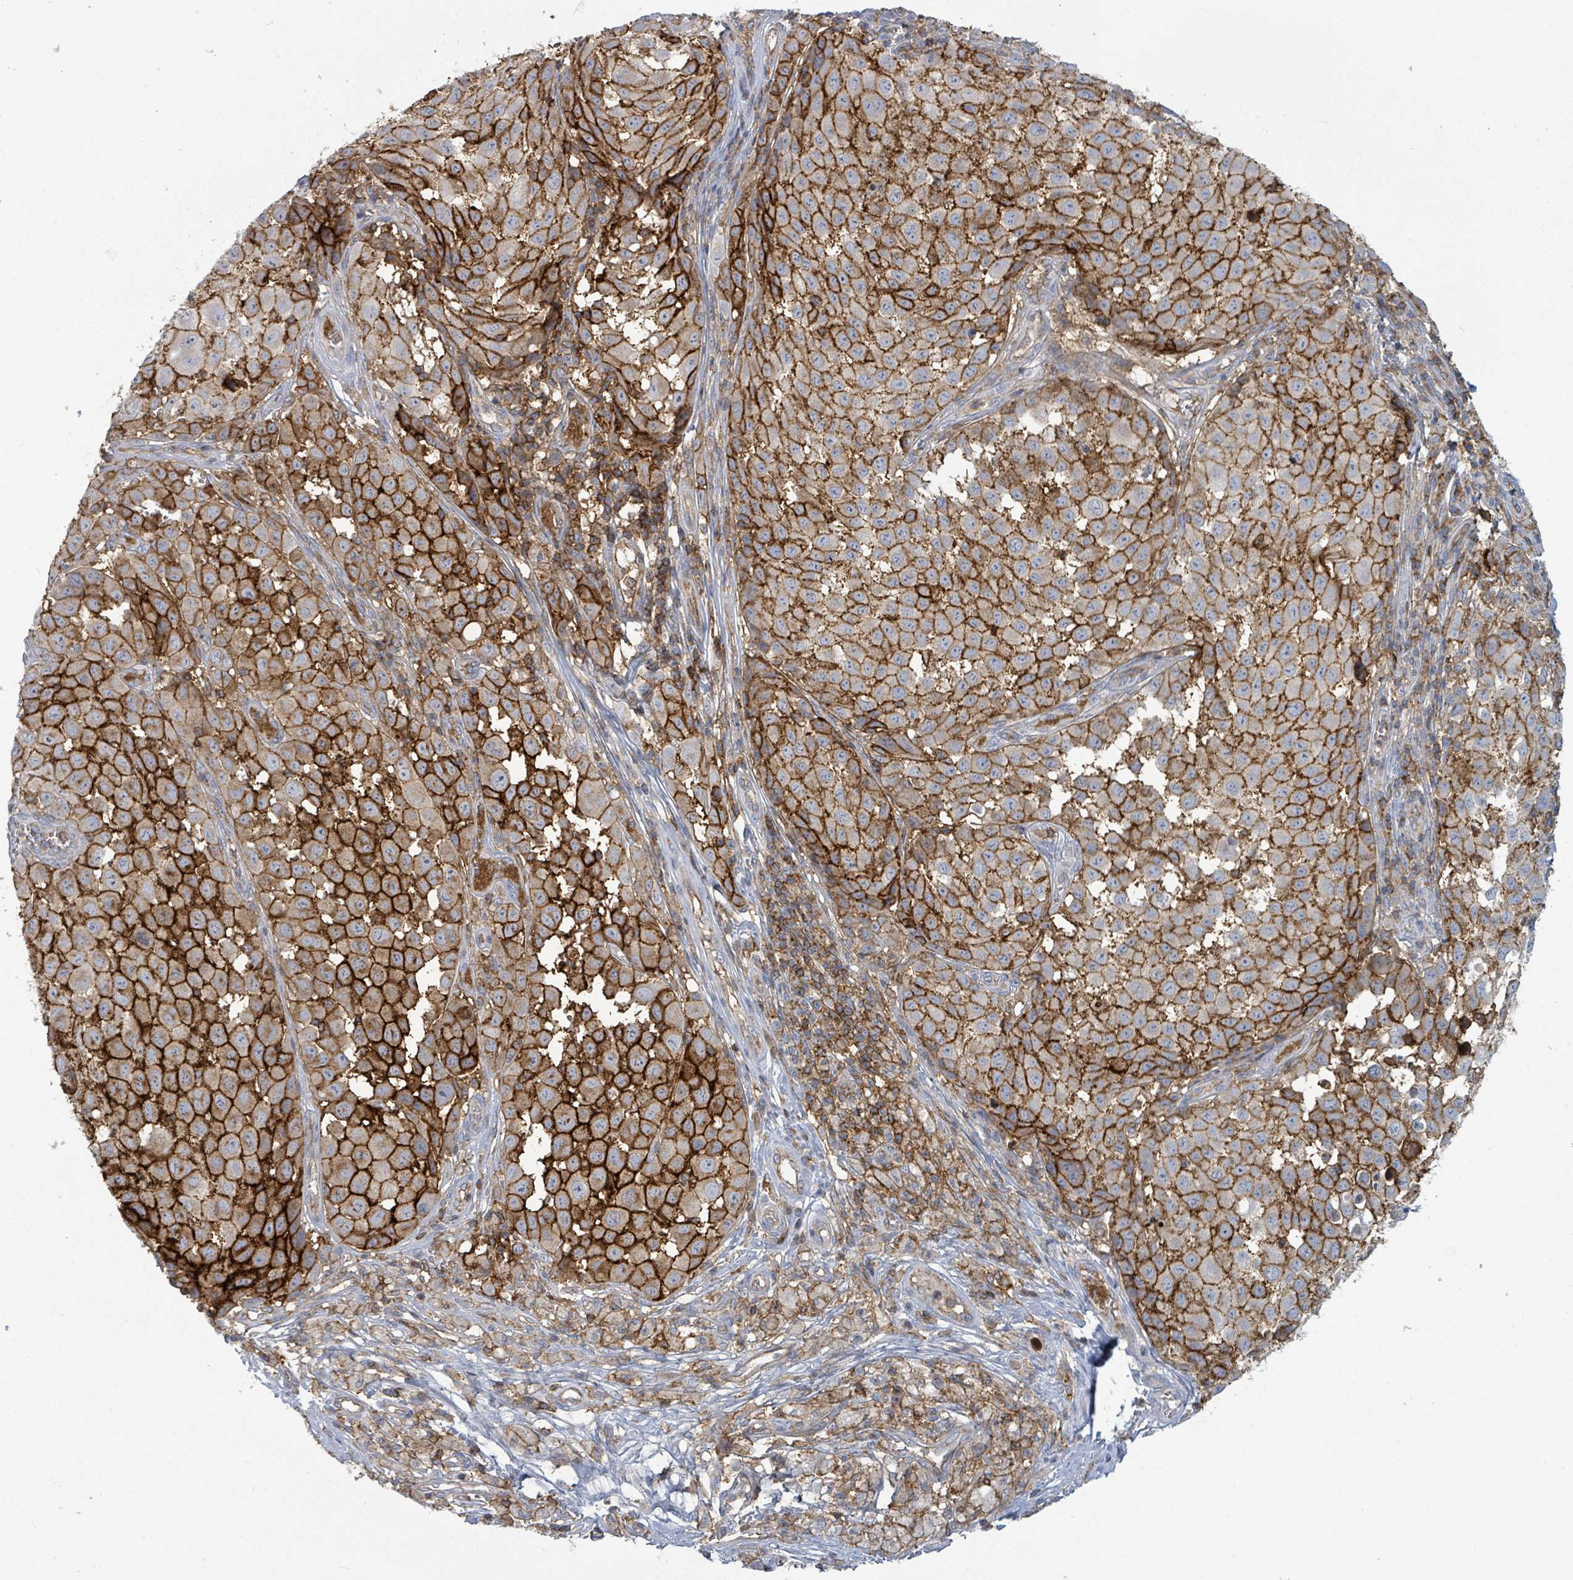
{"staining": {"intensity": "strong", "quantity": ">75%", "location": "cytoplasmic/membranous"}, "tissue": "melanoma", "cell_type": "Tumor cells", "image_type": "cancer", "snomed": [{"axis": "morphology", "description": "Malignant melanoma, NOS"}, {"axis": "topography", "description": "Skin"}], "caption": "The histopathology image displays staining of melanoma, revealing strong cytoplasmic/membranous protein positivity (brown color) within tumor cells.", "gene": "TNFRSF14", "patient": {"sex": "male", "age": 64}}